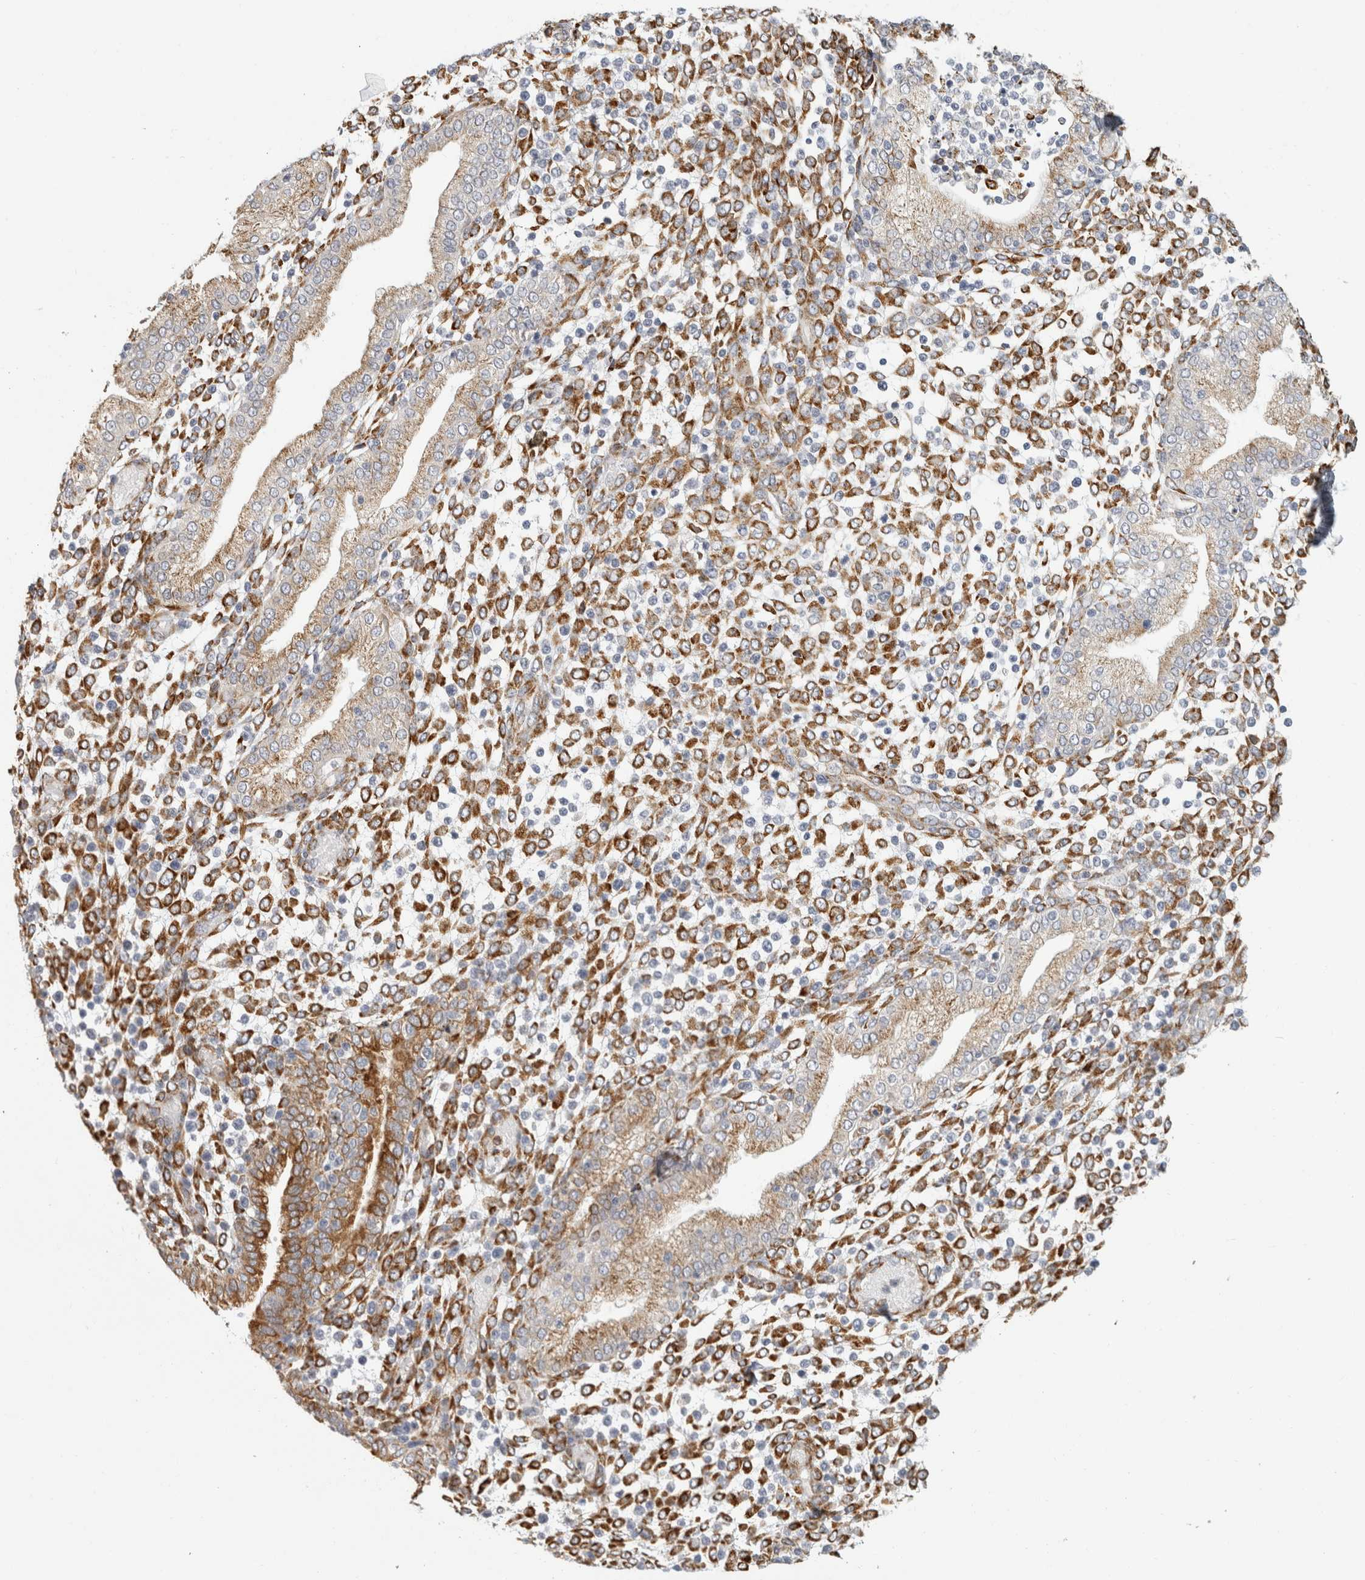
{"staining": {"intensity": "moderate", "quantity": ">75%", "location": "cytoplasmic/membranous"}, "tissue": "endometrium", "cell_type": "Cells in endometrial stroma", "image_type": "normal", "snomed": [{"axis": "morphology", "description": "Normal tissue, NOS"}, {"axis": "topography", "description": "Endometrium"}], "caption": "Brown immunohistochemical staining in benign human endometrium exhibits moderate cytoplasmic/membranous positivity in approximately >75% of cells in endometrial stroma.", "gene": "OSTN", "patient": {"sex": "female", "age": 53}}